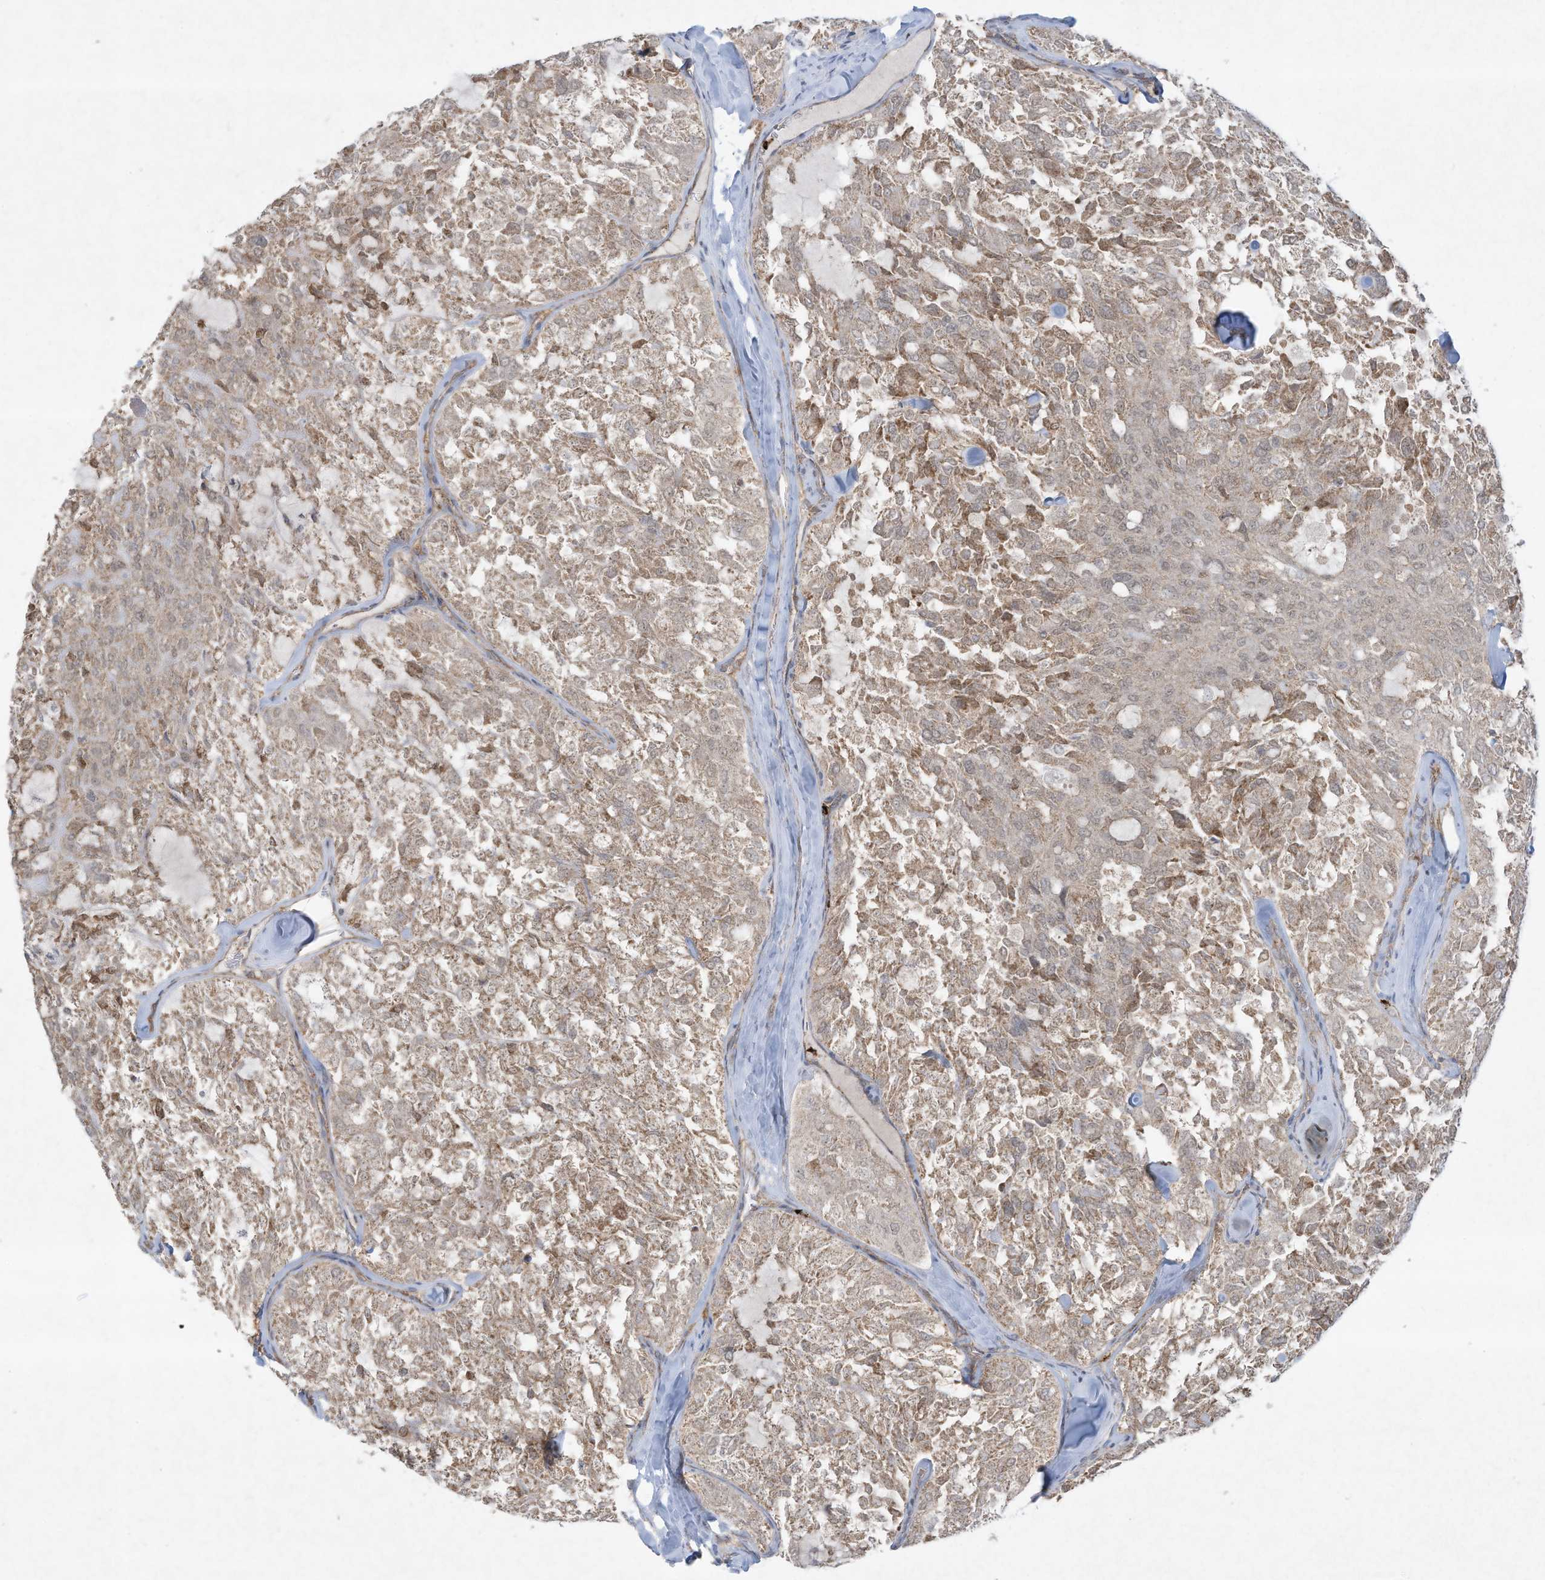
{"staining": {"intensity": "weak", "quantity": ">75%", "location": "cytoplasmic/membranous"}, "tissue": "thyroid cancer", "cell_type": "Tumor cells", "image_type": "cancer", "snomed": [{"axis": "morphology", "description": "Follicular adenoma carcinoma, NOS"}, {"axis": "topography", "description": "Thyroid gland"}], "caption": "High-power microscopy captured an immunohistochemistry image of follicular adenoma carcinoma (thyroid), revealing weak cytoplasmic/membranous positivity in about >75% of tumor cells.", "gene": "CHRNA4", "patient": {"sex": "male", "age": 75}}